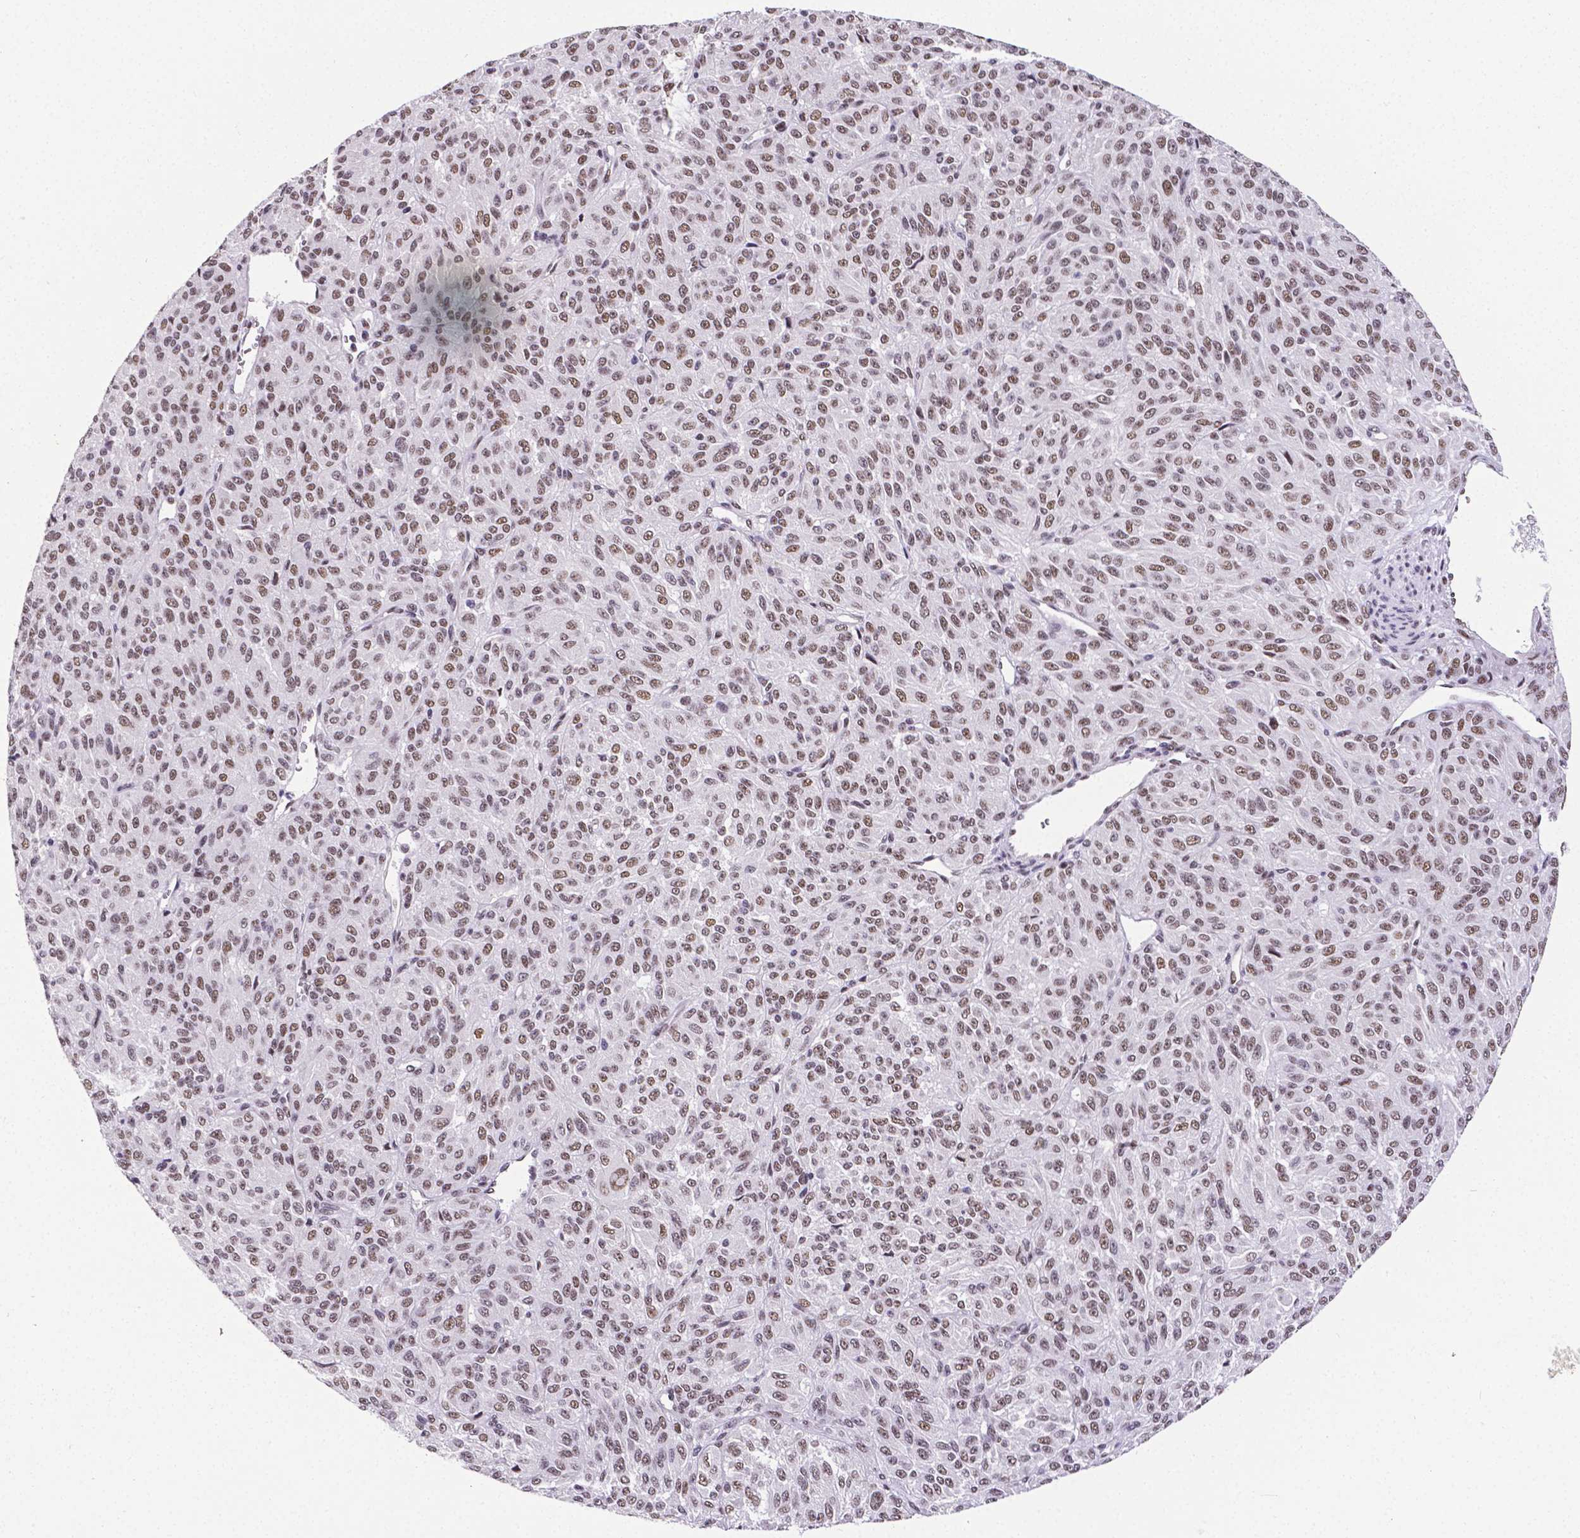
{"staining": {"intensity": "moderate", "quantity": ">75%", "location": "nuclear"}, "tissue": "melanoma", "cell_type": "Tumor cells", "image_type": "cancer", "snomed": [{"axis": "morphology", "description": "Malignant melanoma, Metastatic site"}, {"axis": "topography", "description": "Brain"}], "caption": "Human malignant melanoma (metastatic site) stained with a protein marker shows moderate staining in tumor cells.", "gene": "REST", "patient": {"sex": "female", "age": 56}}